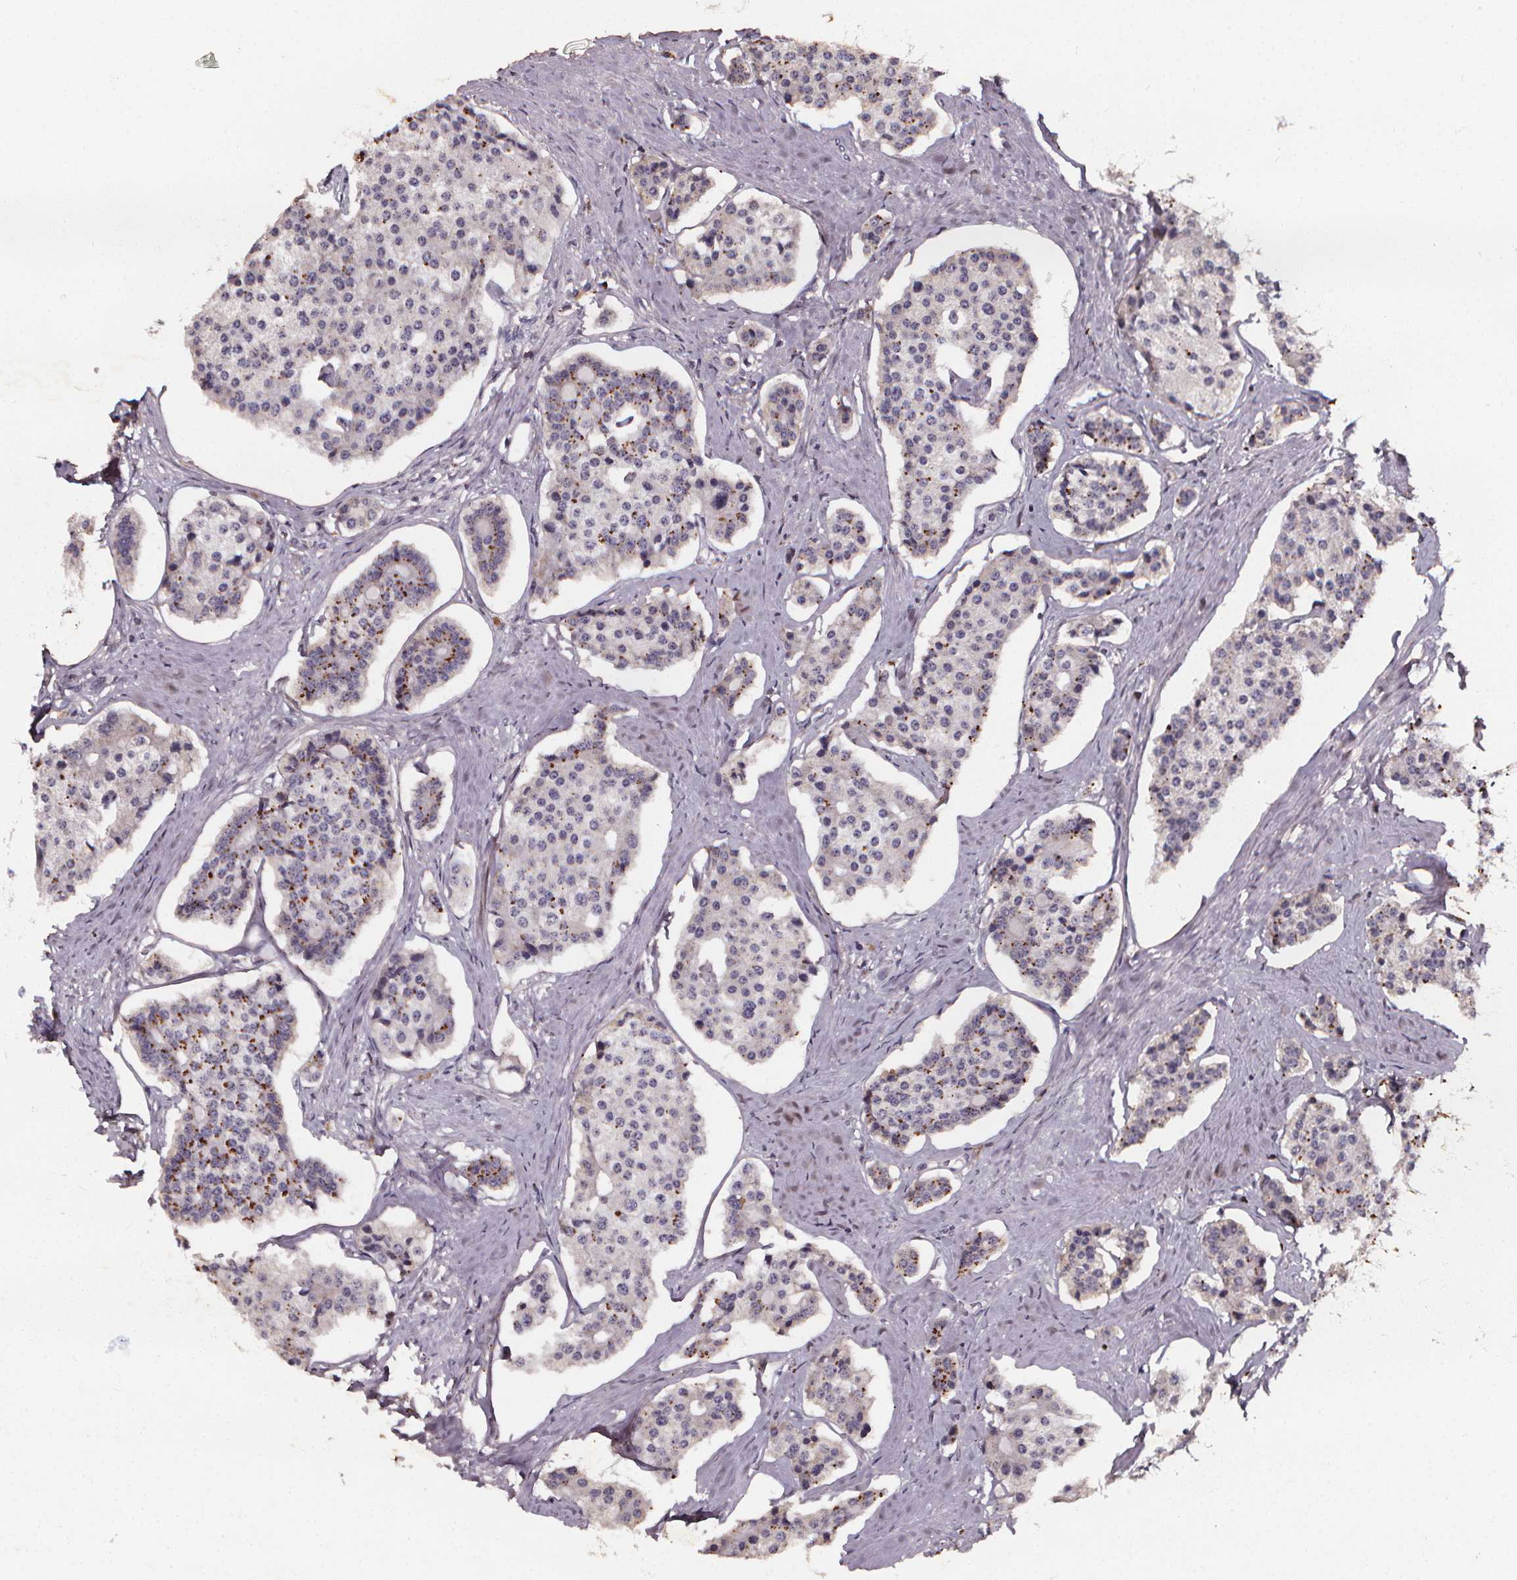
{"staining": {"intensity": "strong", "quantity": "<25%", "location": "cytoplasmic/membranous"}, "tissue": "carcinoid", "cell_type": "Tumor cells", "image_type": "cancer", "snomed": [{"axis": "morphology", "description": "Carcinoid, malignant, NOS"}, {"axis": "topography", "description": "Small intestine"}], "caption": "IHC of carcinoid reveals medium levels of strong cytoplasmic/membranous positivity in about <25% of tumor cells.", "gene": "SPAG8", "patient": {"sex": "female", "age": 65}}